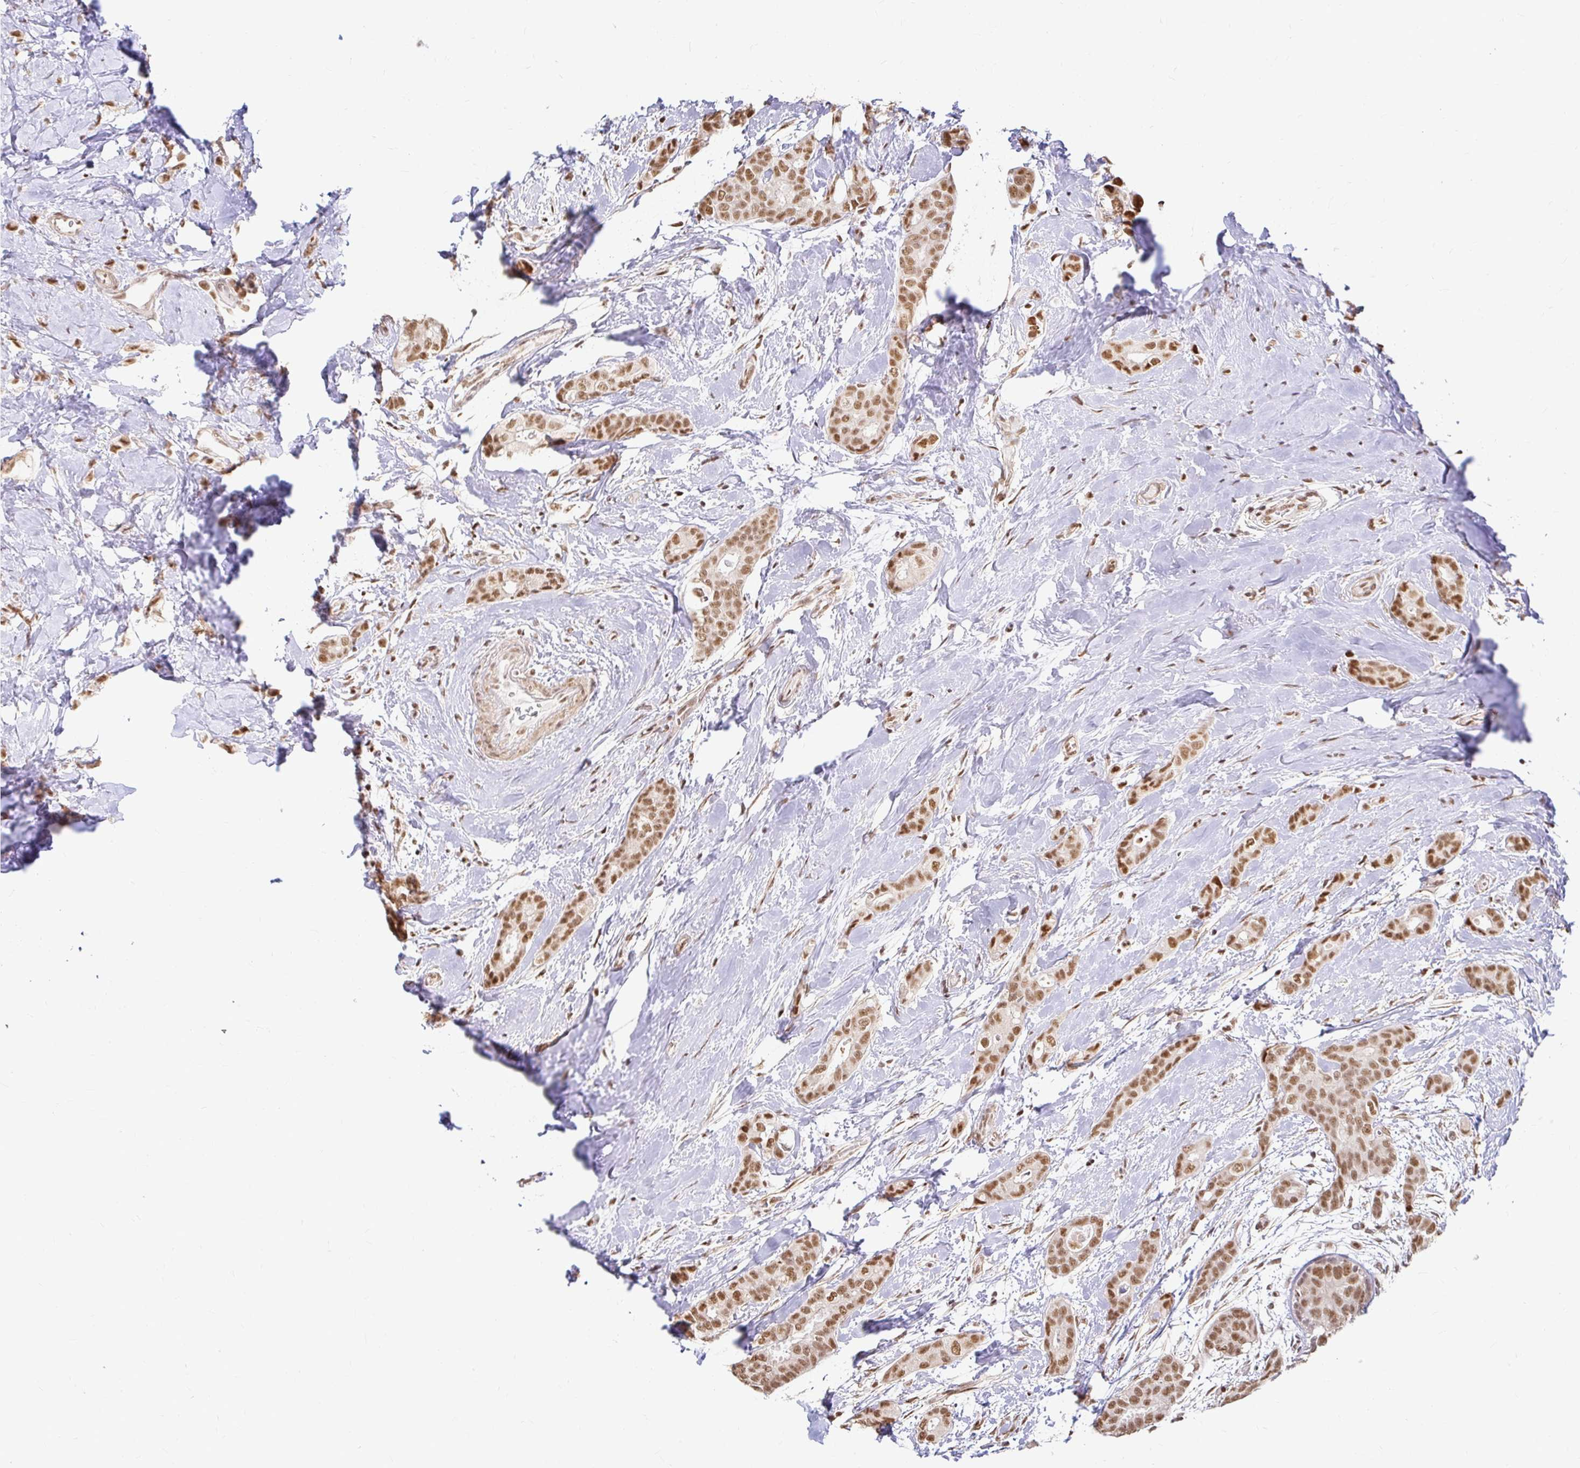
{"staining": {"intensity": "moderate", "quantity": ">75%", "location": "nuclear"}, "tissue": "breast cancer", "cell_type": "Tumor cells", "image_type": "cancer", "snomed": [{"axis": "morphology", "description": "Duct carcinoma"}, {"axis": "topography", "description": "Breast"}], "caption": "Immunohistochemistry (IHC) staining of breast cancer (invasive ductal carcinoma), which displays medium levels of moderate nuclear positivity in approximately >75% of tumor cells indicating moderate nuclear protein staining. The staining was performed using DAB (3,3'-diaminobenzidine) (brown) for protein detection and nuclei were counterstained in hematoxylin (blue).", "gene": "HNRNPU", "patient": {"sex": "female", "age": 45}}